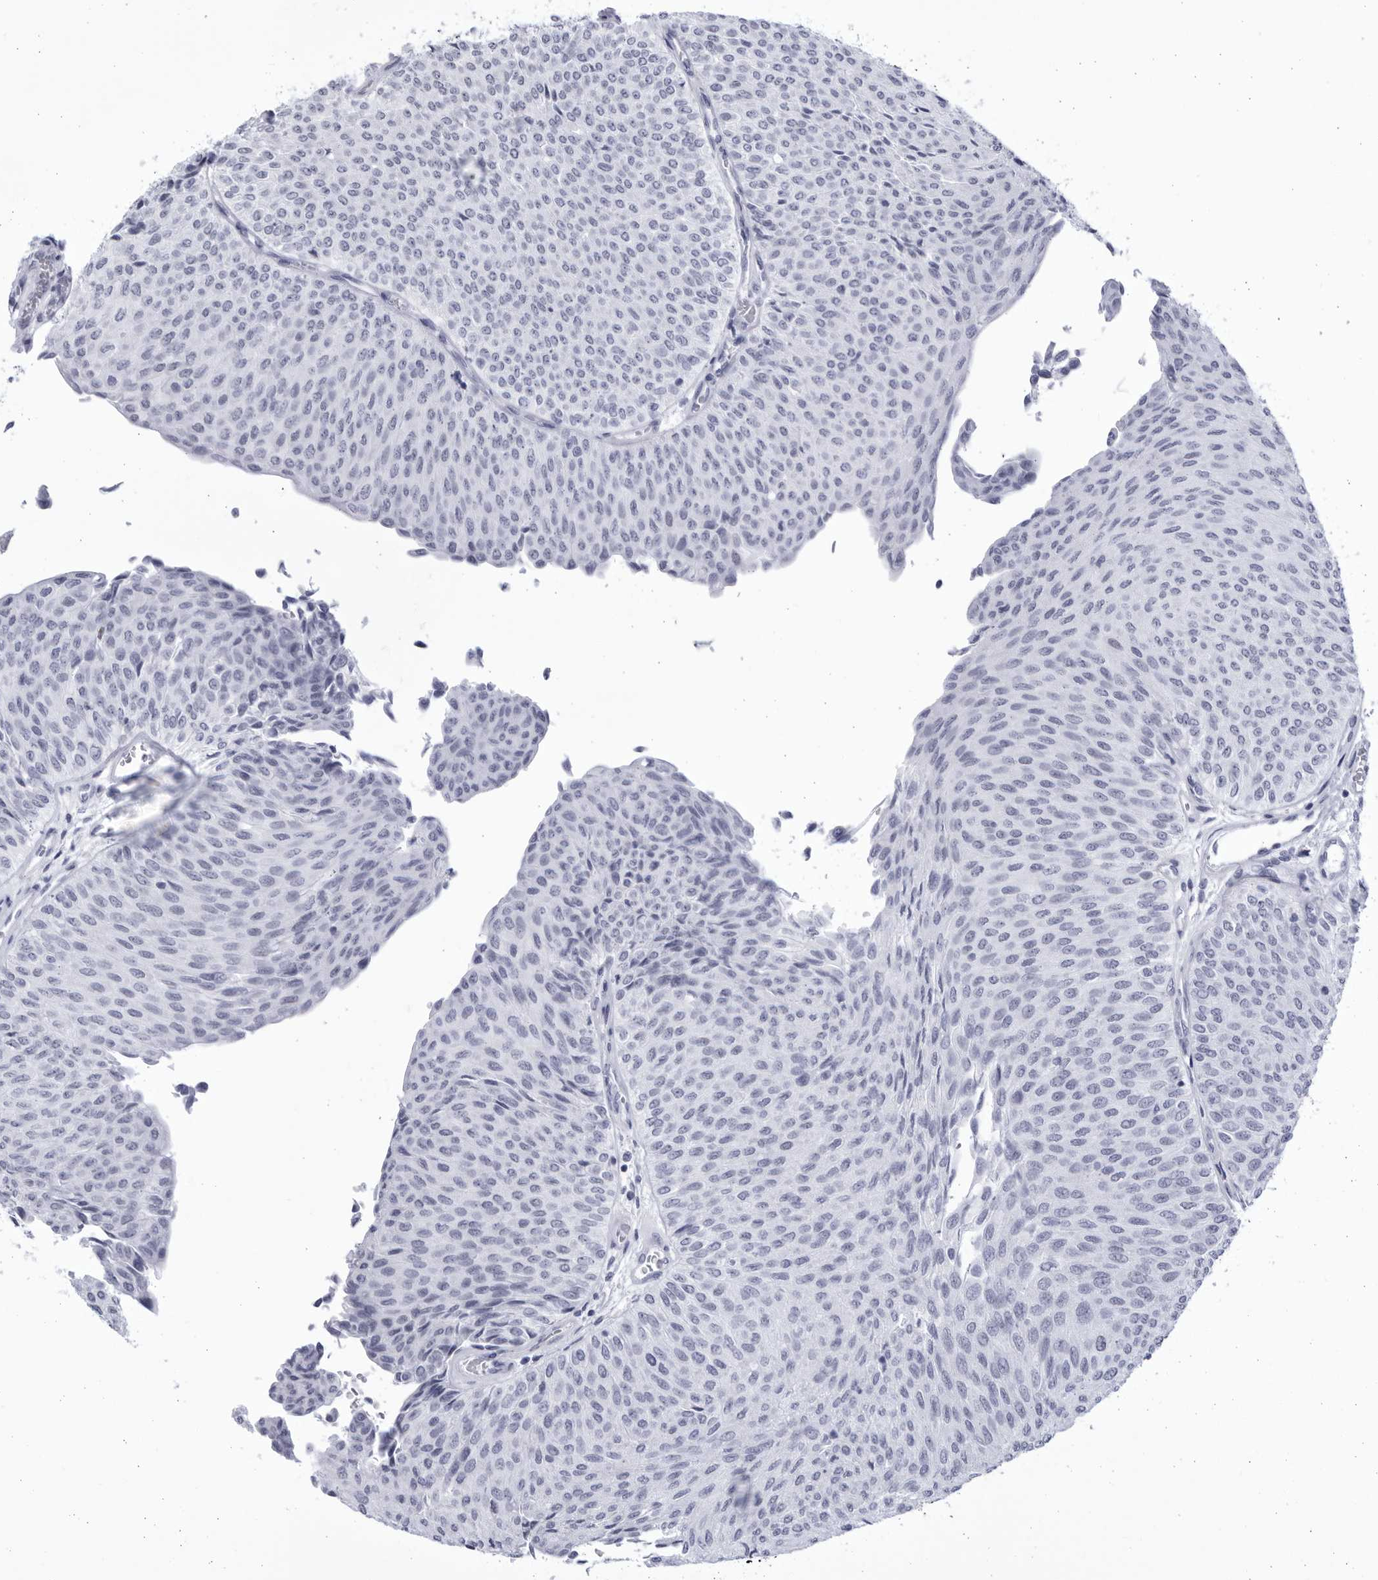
{"staining": {"intensity": "negative", "quantity": "none", "location": "none"}, "tissue": "urothelial cancer", "cell_type": "Tumor cells", "image_type": "cancer", "snomed": [{"axis": "morphology", "description": "Urothelial carcinoma, Low grade"}, {"axis": "topography", "description": "Urinary bladder"}], "caption": "Immunohistochemical staining of human urothelial cancer demonstrates no significant staining in tumor cells.", "gene": "CCDC181", "patient": {"sex": "male", "age": 78}}